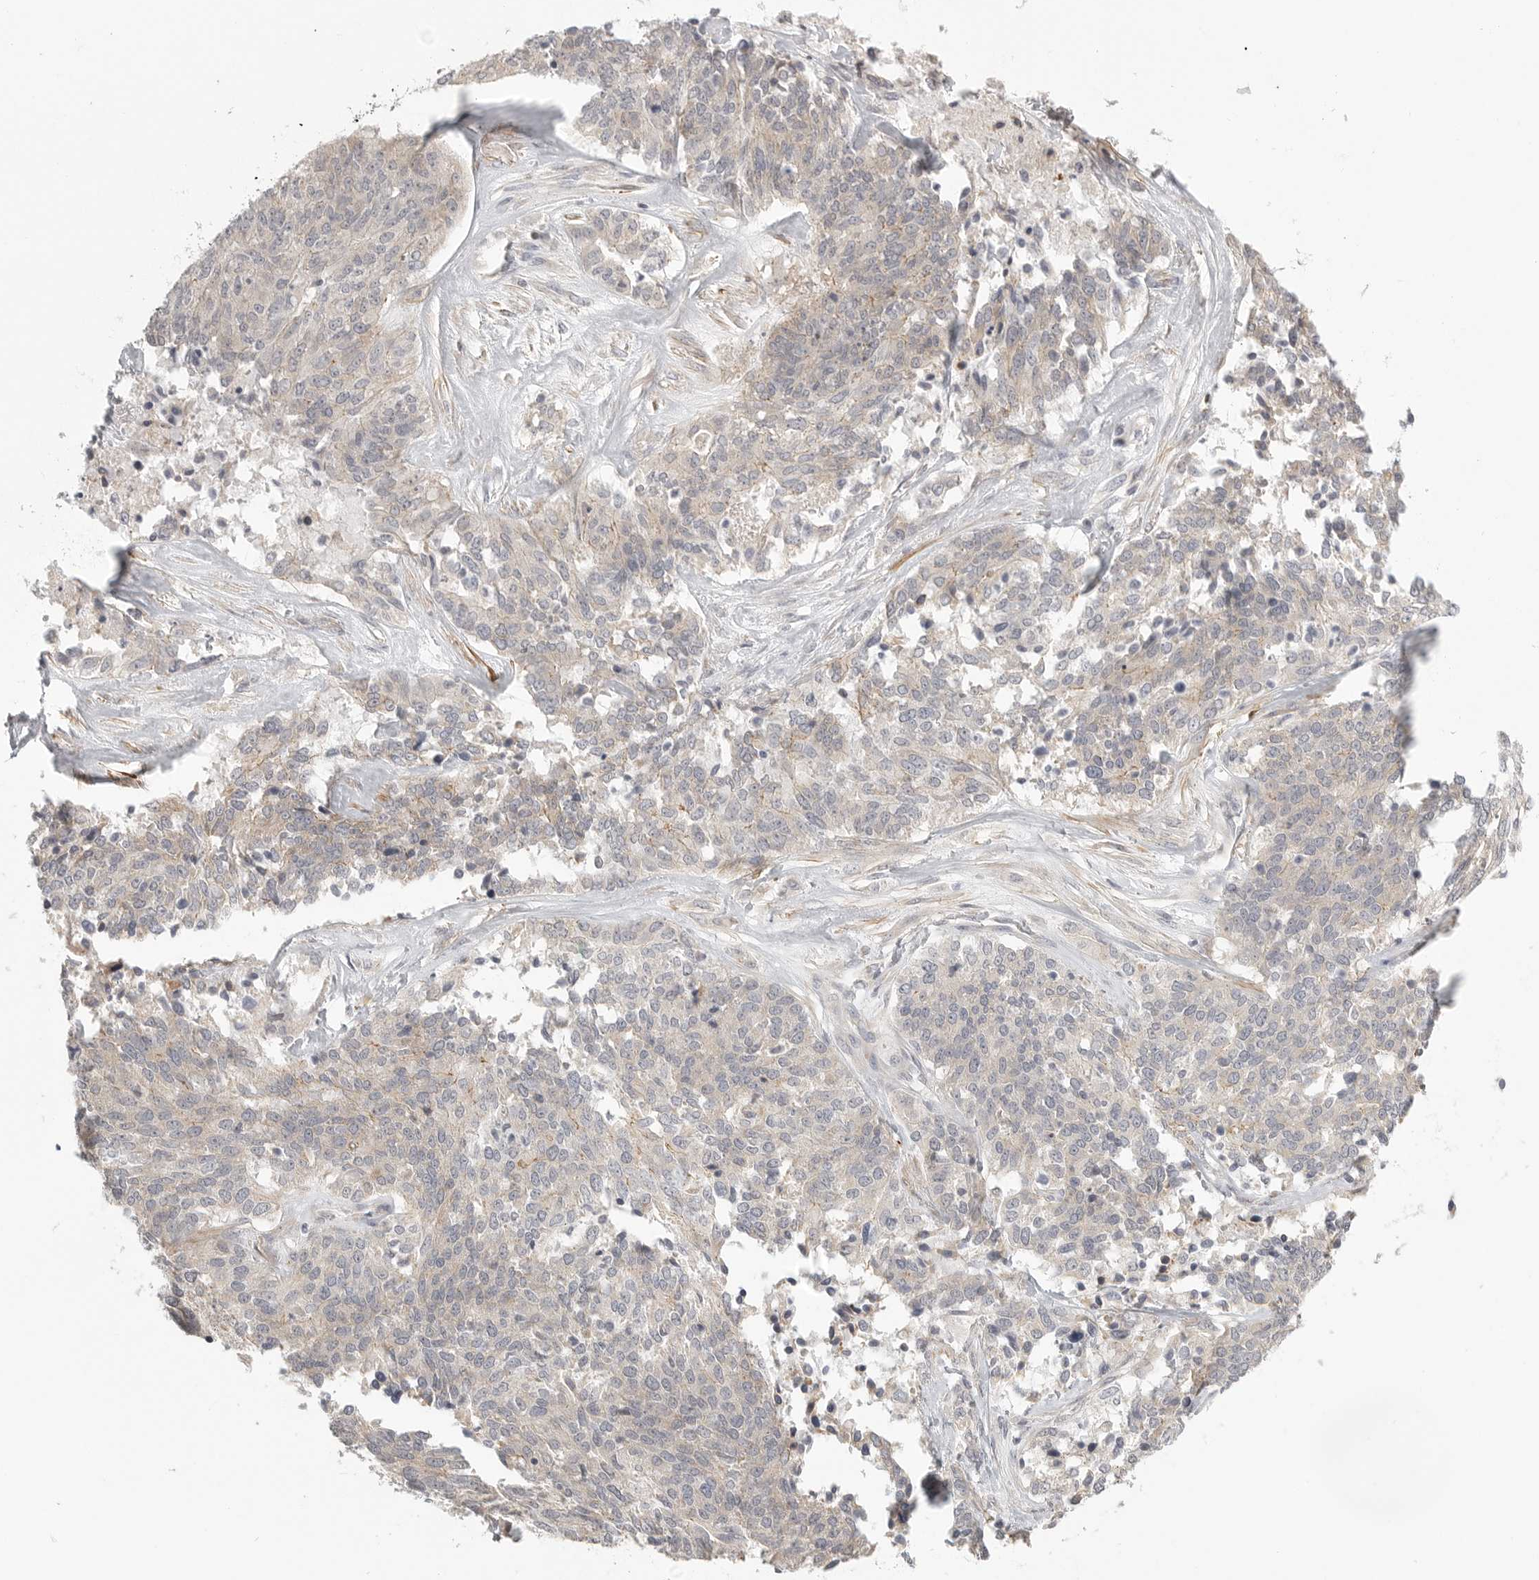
{"staining": {"intensity": "negative", "quantity": "none", "location": "none"}, "tissue": "ovarian cancer", "cell_type": "Tumor cells", "image_type": "cancer", "snomed": [{"axis": "morphology", "description": "Cystadenocarcinoma, serous, NOS"}, {"axis": "topography", "description": "Ovary"}], "caption": "Immunohistochemistry histopathology image of neoplastic tissue: human ovarian serous cystadenocarcinoma stained with DAB demonstrates no significant protein positivity in tumor cells. Nuclei are stained in blue.", "gene": "STAB2", "patient": {"sex": "female", "age": 44}}